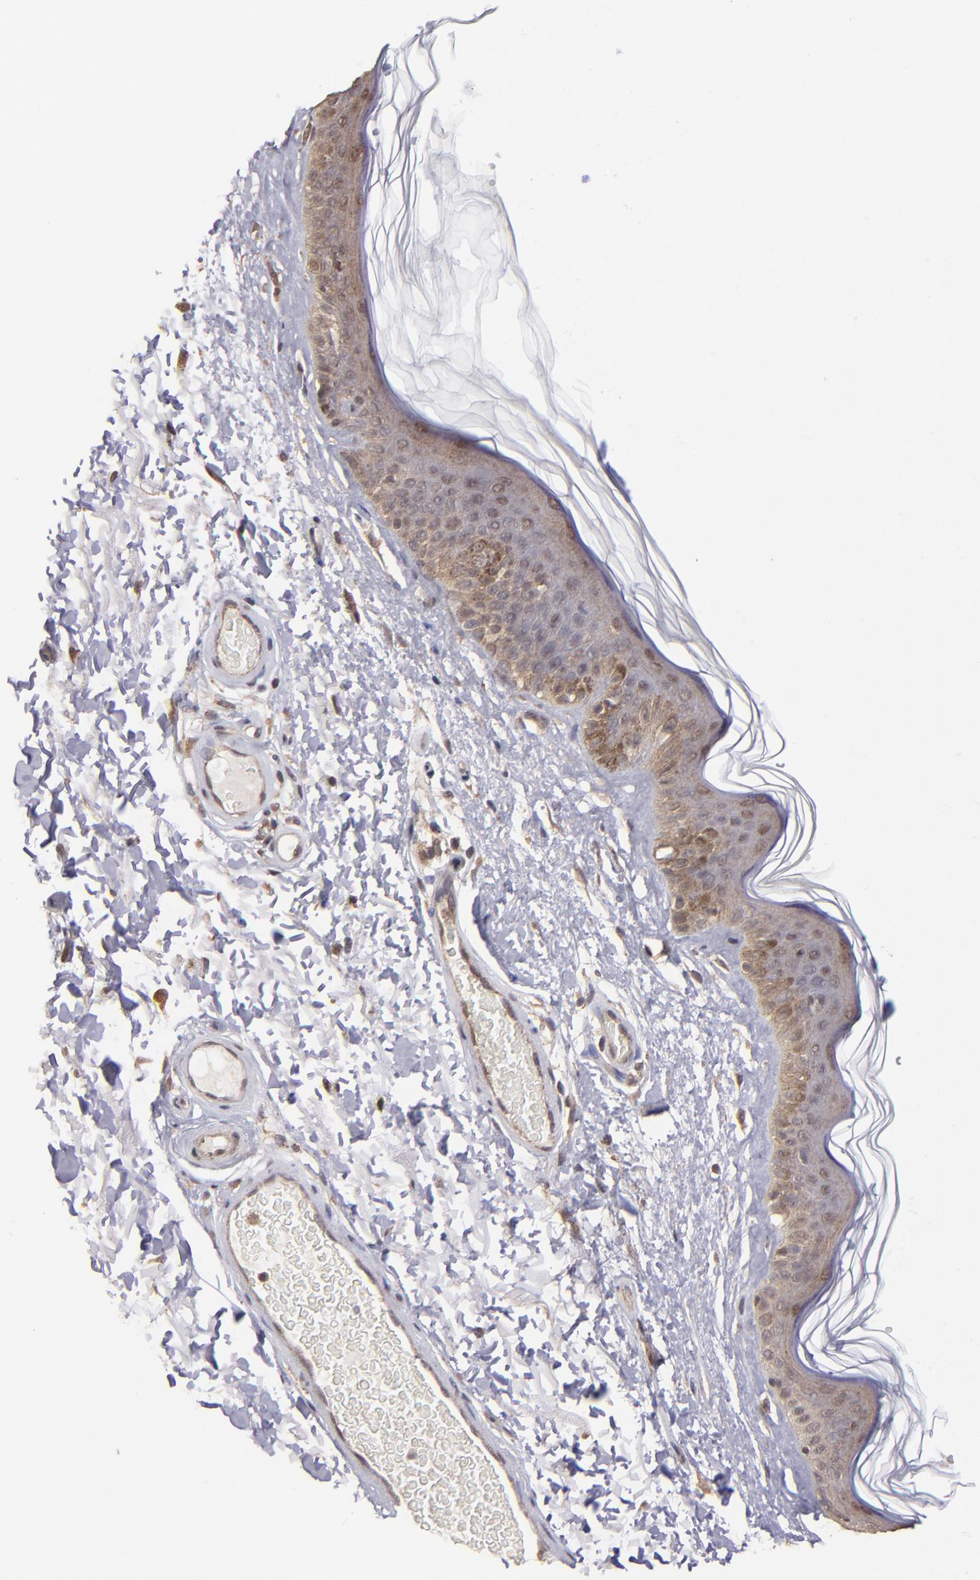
{"staining": {"intensity": "moderate", "quantity": "25%-75%", "location": "cytoplasmic/membranous"}, "tissue": "skin", "cell_type": "Fibroblasts", "image_type": "normal", "snomed": [{"axis": "morphology", "description": "Normal tissue, NOS"}, {"axis": "topography", "description": "Skin"}], "caption": "Moderate cytoplasmic/membranous protein positivity is seen in approximately 25%-75% of fibroblasts in skin. The staining was performed using DAB (3,3'-diaminobenzidine) to visualize the protein expression in brown, while the nuclei were stained in blue with hematoxylin (Magnification: 20x).", "gene": "SIPA1L1", "patient": {"sex": "male", "age": 63}}